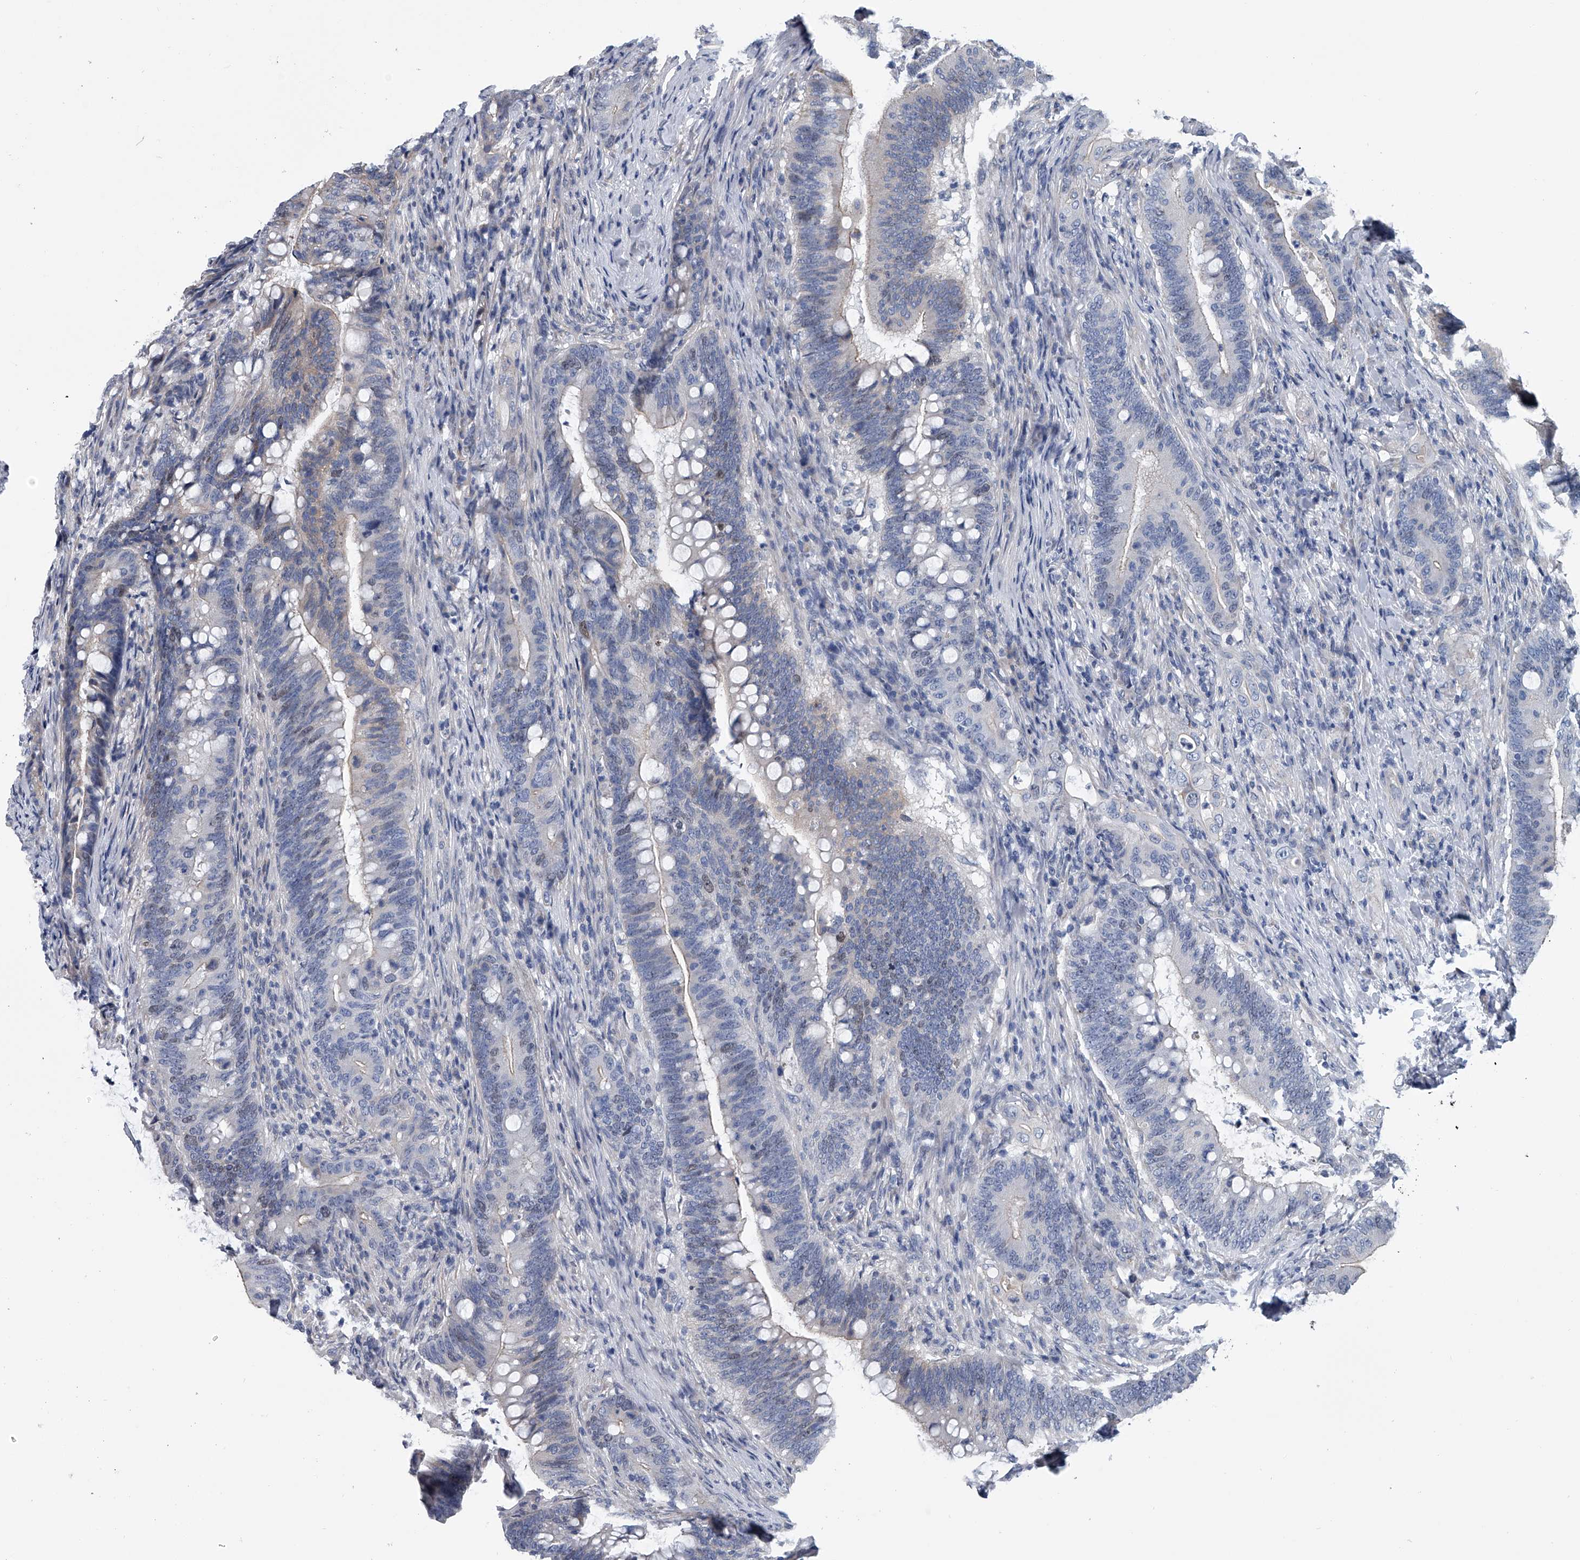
{"staining": {"intensity": "negative", "quantity": "none", "location": "none"}, "tissue": "colorectal cancer", "cell_type": "Tumor cells", "image_type": "cancer", "snomed": [{"axis": "morphology", "description": "Adenocarcinoma, NOS"}, {"axis": "topography", "description": "Colon"}], "caption": "Immunohistochemistry (IHC) histopathology image of neoplastic tissue: colorectal adenocarcinoma stained with DAB (3,3'-diaminobenzidine) demonstrates no significant protein positivity in tumor cells.", "gene": "ABCG1", "patient": {"sex": "female", "age": 66}}